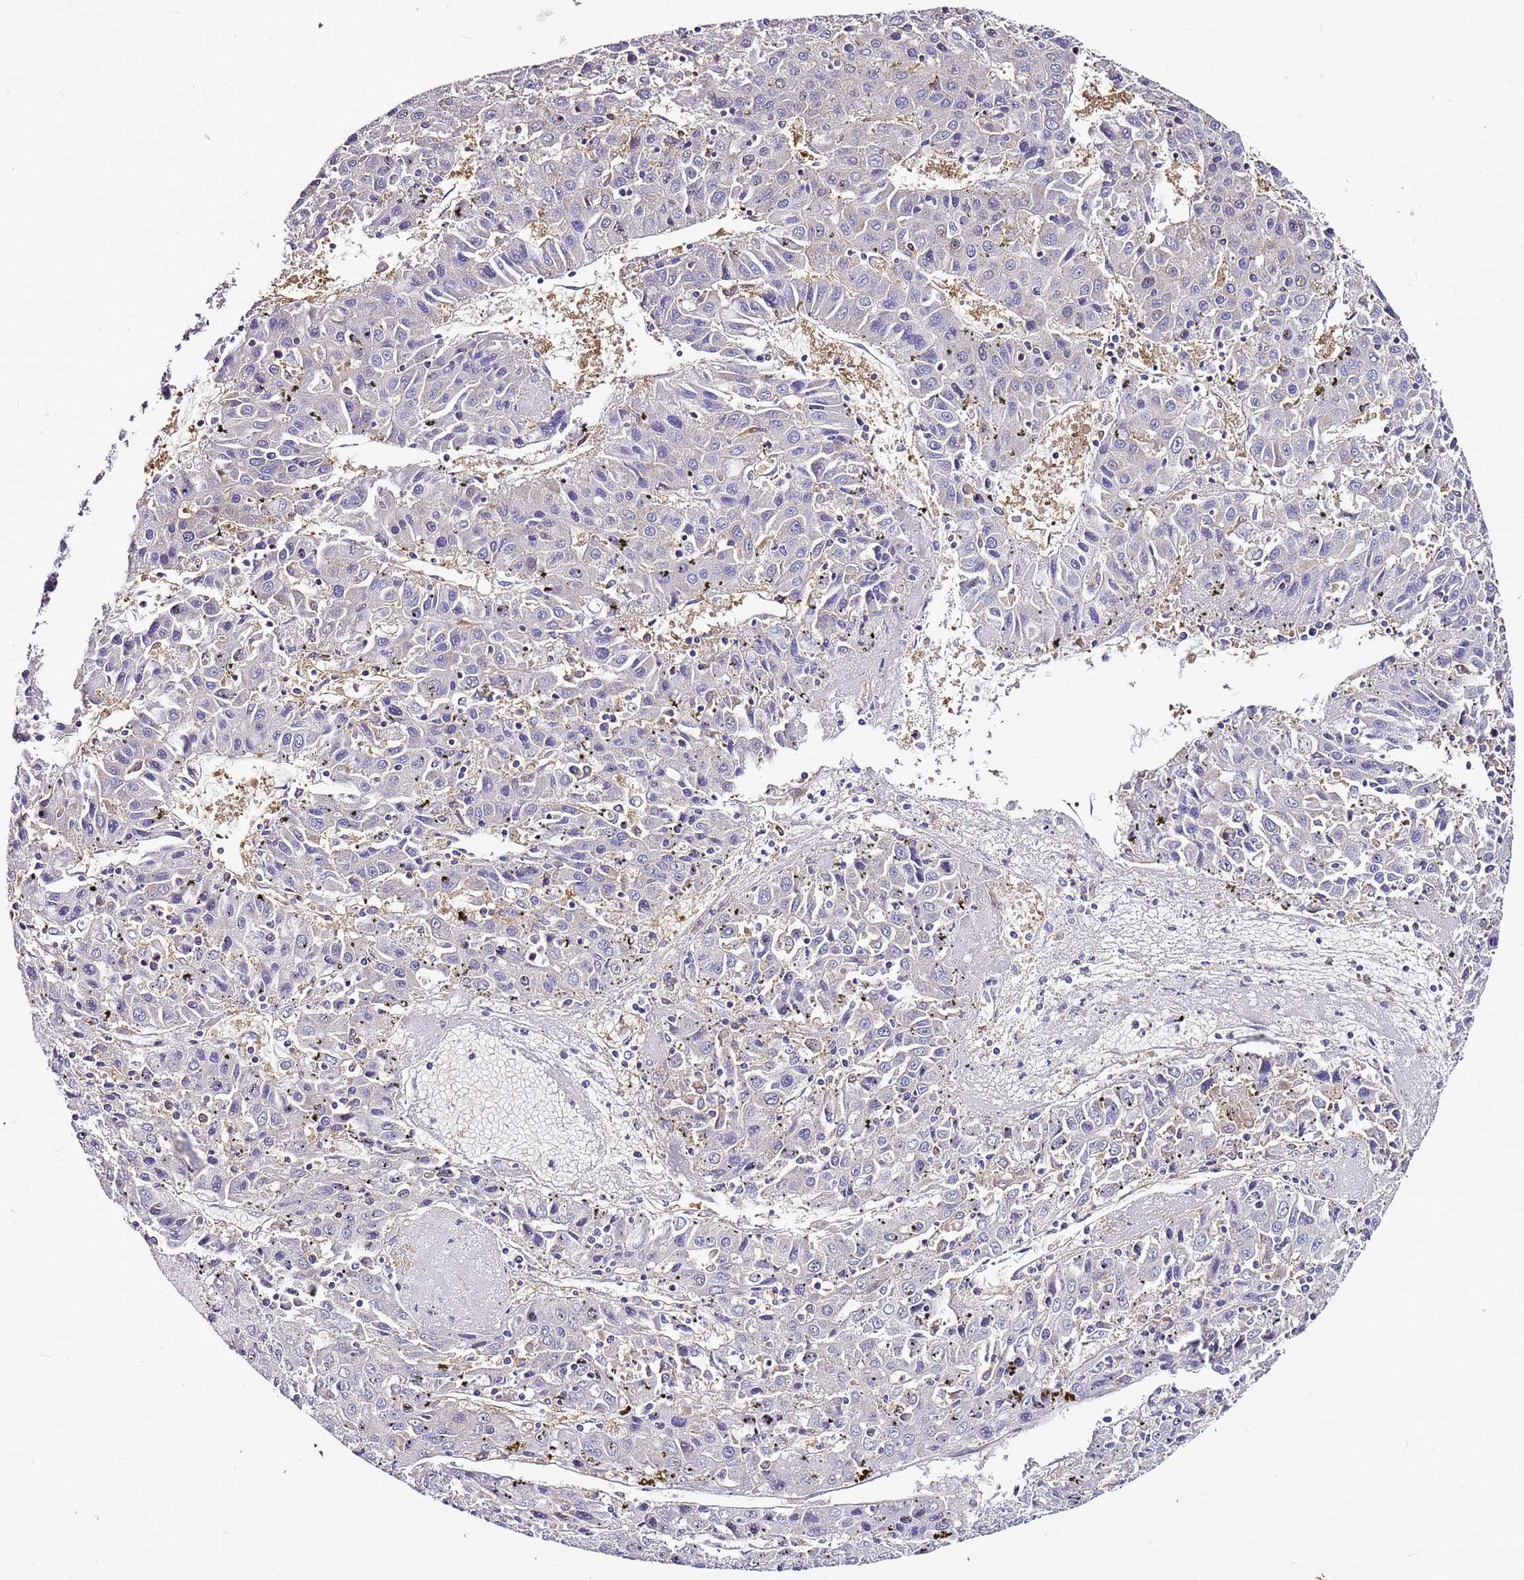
{"staining": {"intensity": "negative", "quantity": "none", "location": "none"}, "tissue": "liver cancer", "cell_type": "Tumor cells", "image_type": "cancer", "snomed": [{"axis": "morphology", "description": "Carcinoma, Hepatocellular, NOS"}, {"axis": "topography", "description": "Liver"}], "caption": "IHC histopathology image of hepatocellular carcinoma (liver) stained for a protein (brown), which reveals no positivity in tumor cells. (Immunohistochemistry (ihc), brightfield microscopy, high magnification).", "gene": "ATXN2L", "patient": {"sex": "female", "age": 53}}